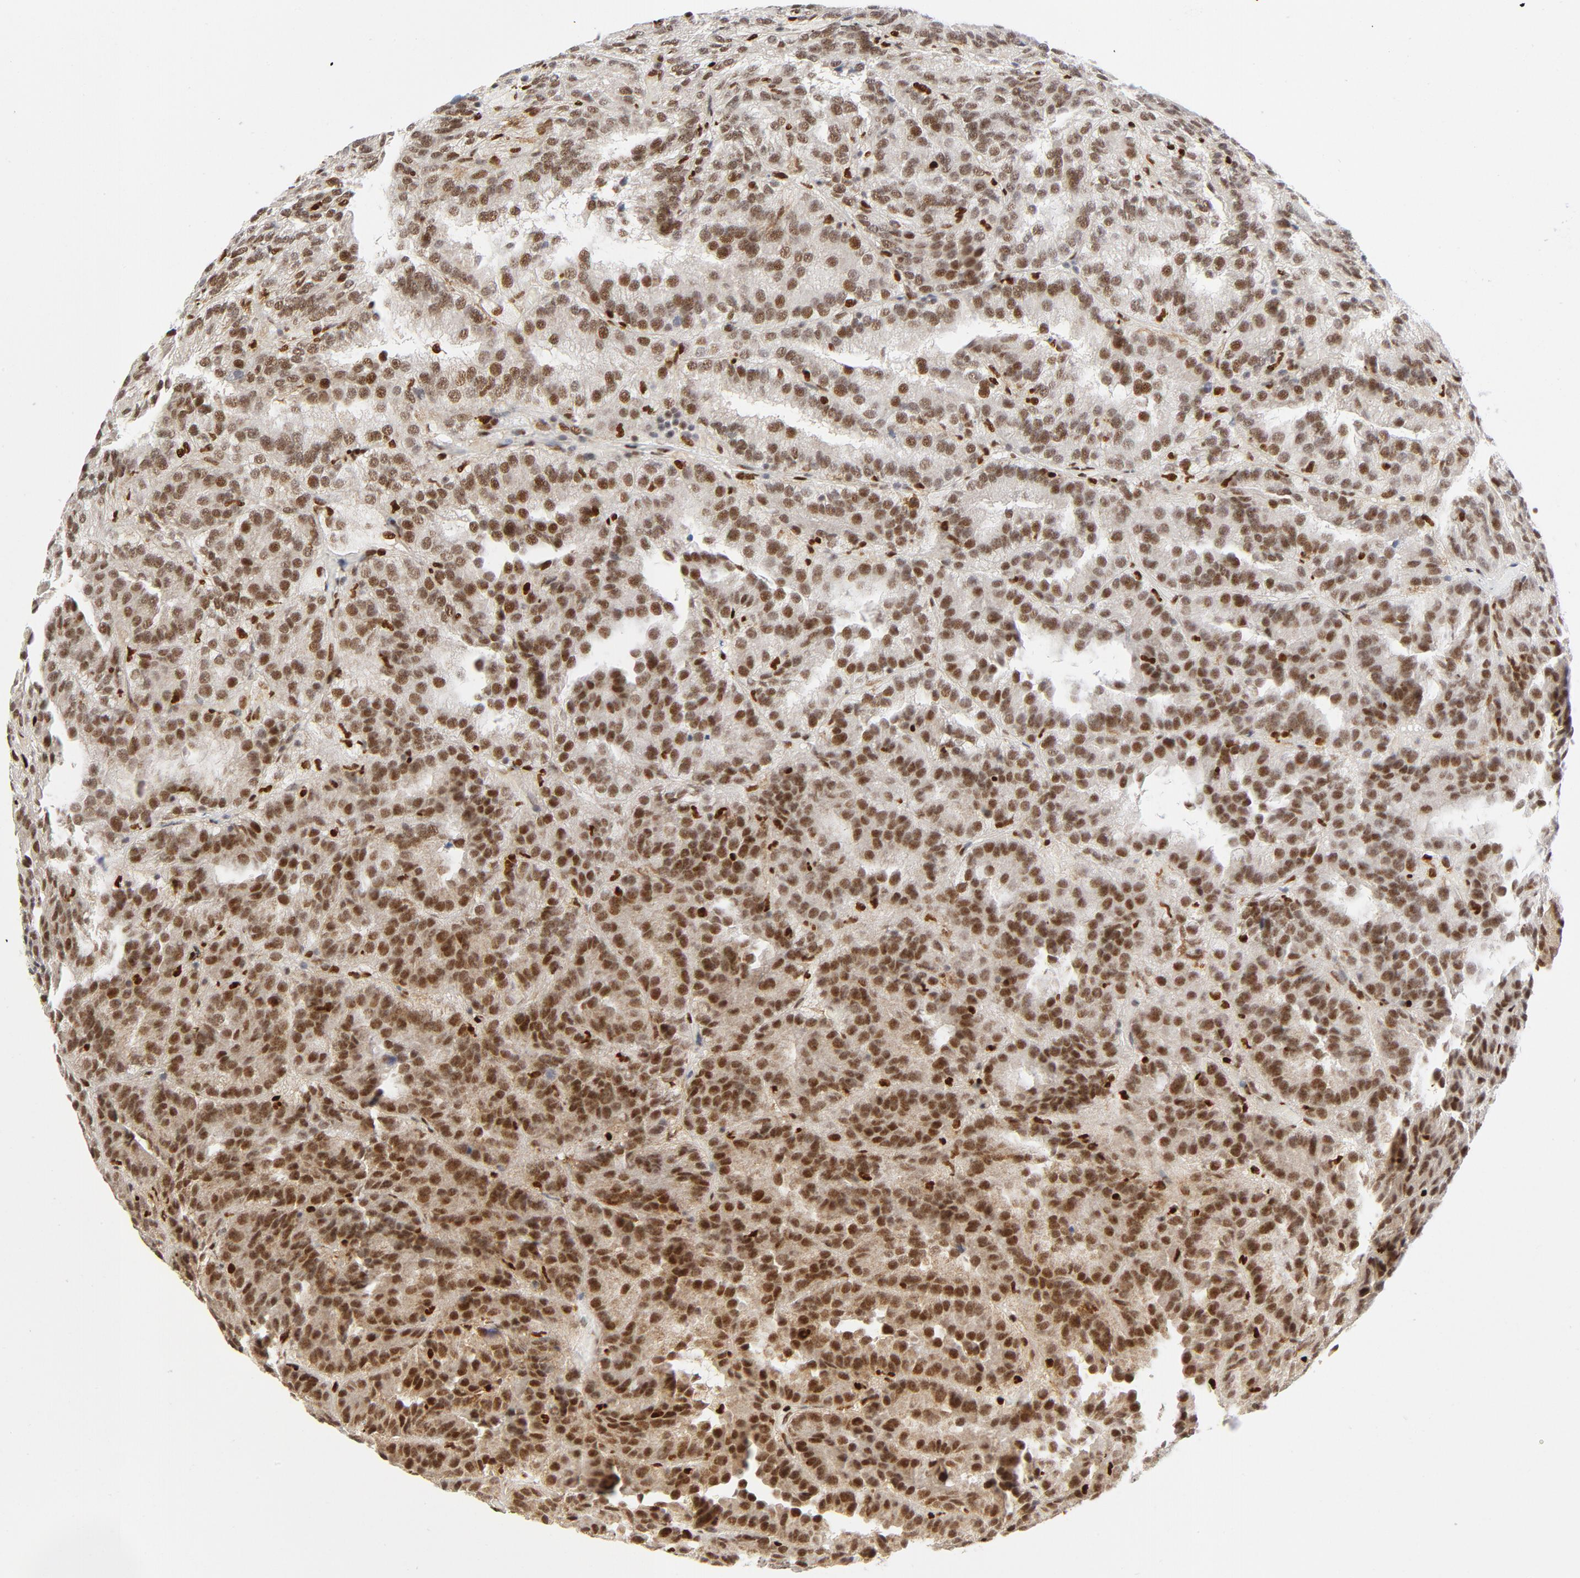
{"staining": {"intensity": "moderate", "quantity": ">75%", "location": "nuclear"}, "tissue": "renal cancer", "cell_type": "Tumor cells", "image_type": "cancer", "snomed": [{"axis": "morphology", "description": "Adenocarcinoma, NOS"}, {"axis": "topography", "description": "Kidney"}], "caption": "Immunohistochemical staining of adenocarcinoma (renal) demonstrates medium levels of moderate nuclear expression in about >75% of tumor cells. Nuclei are stained in blue.", "gene": "MEF2A", "patient": {"sex": "male", "age": 46}}